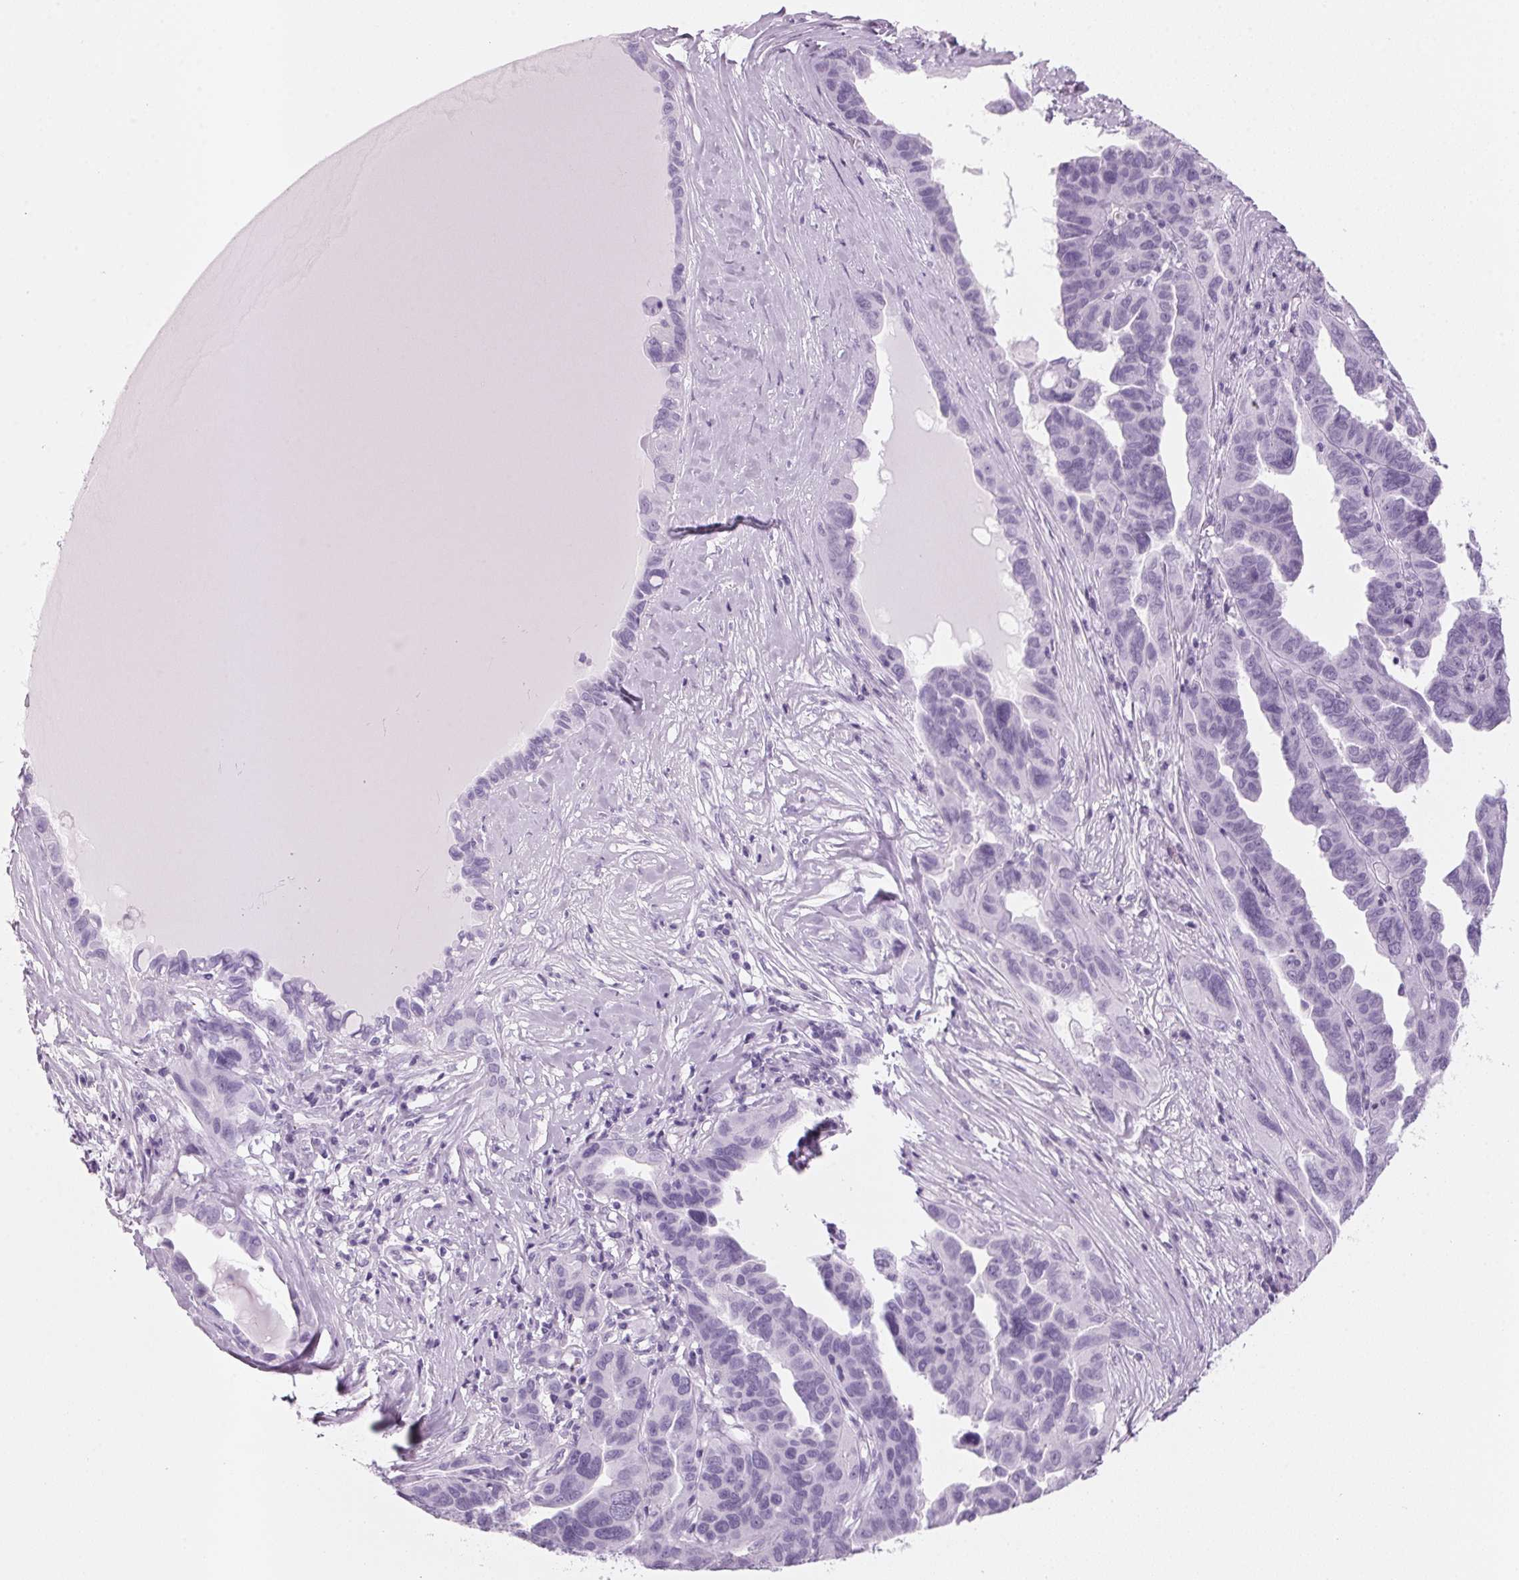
{"staining": {"intensity": "negative", "quantity": "none", "location": "none"}, "tissue": "ovarian cancer", "cell_type": "Tumor cells", "image_type": "cancer", "snomed": [{"axis": "morphology", "description": "Cystadenocarcinoma, serous, NOS"}, {"axis": "topography", "description": "Ovary"}], "caption": "Ovarian cancer stained for a protein using IHC exhibits no positivity tumor cells.", "gene": "ADAM20", "patient": {"sex": "female", "age": 64}}